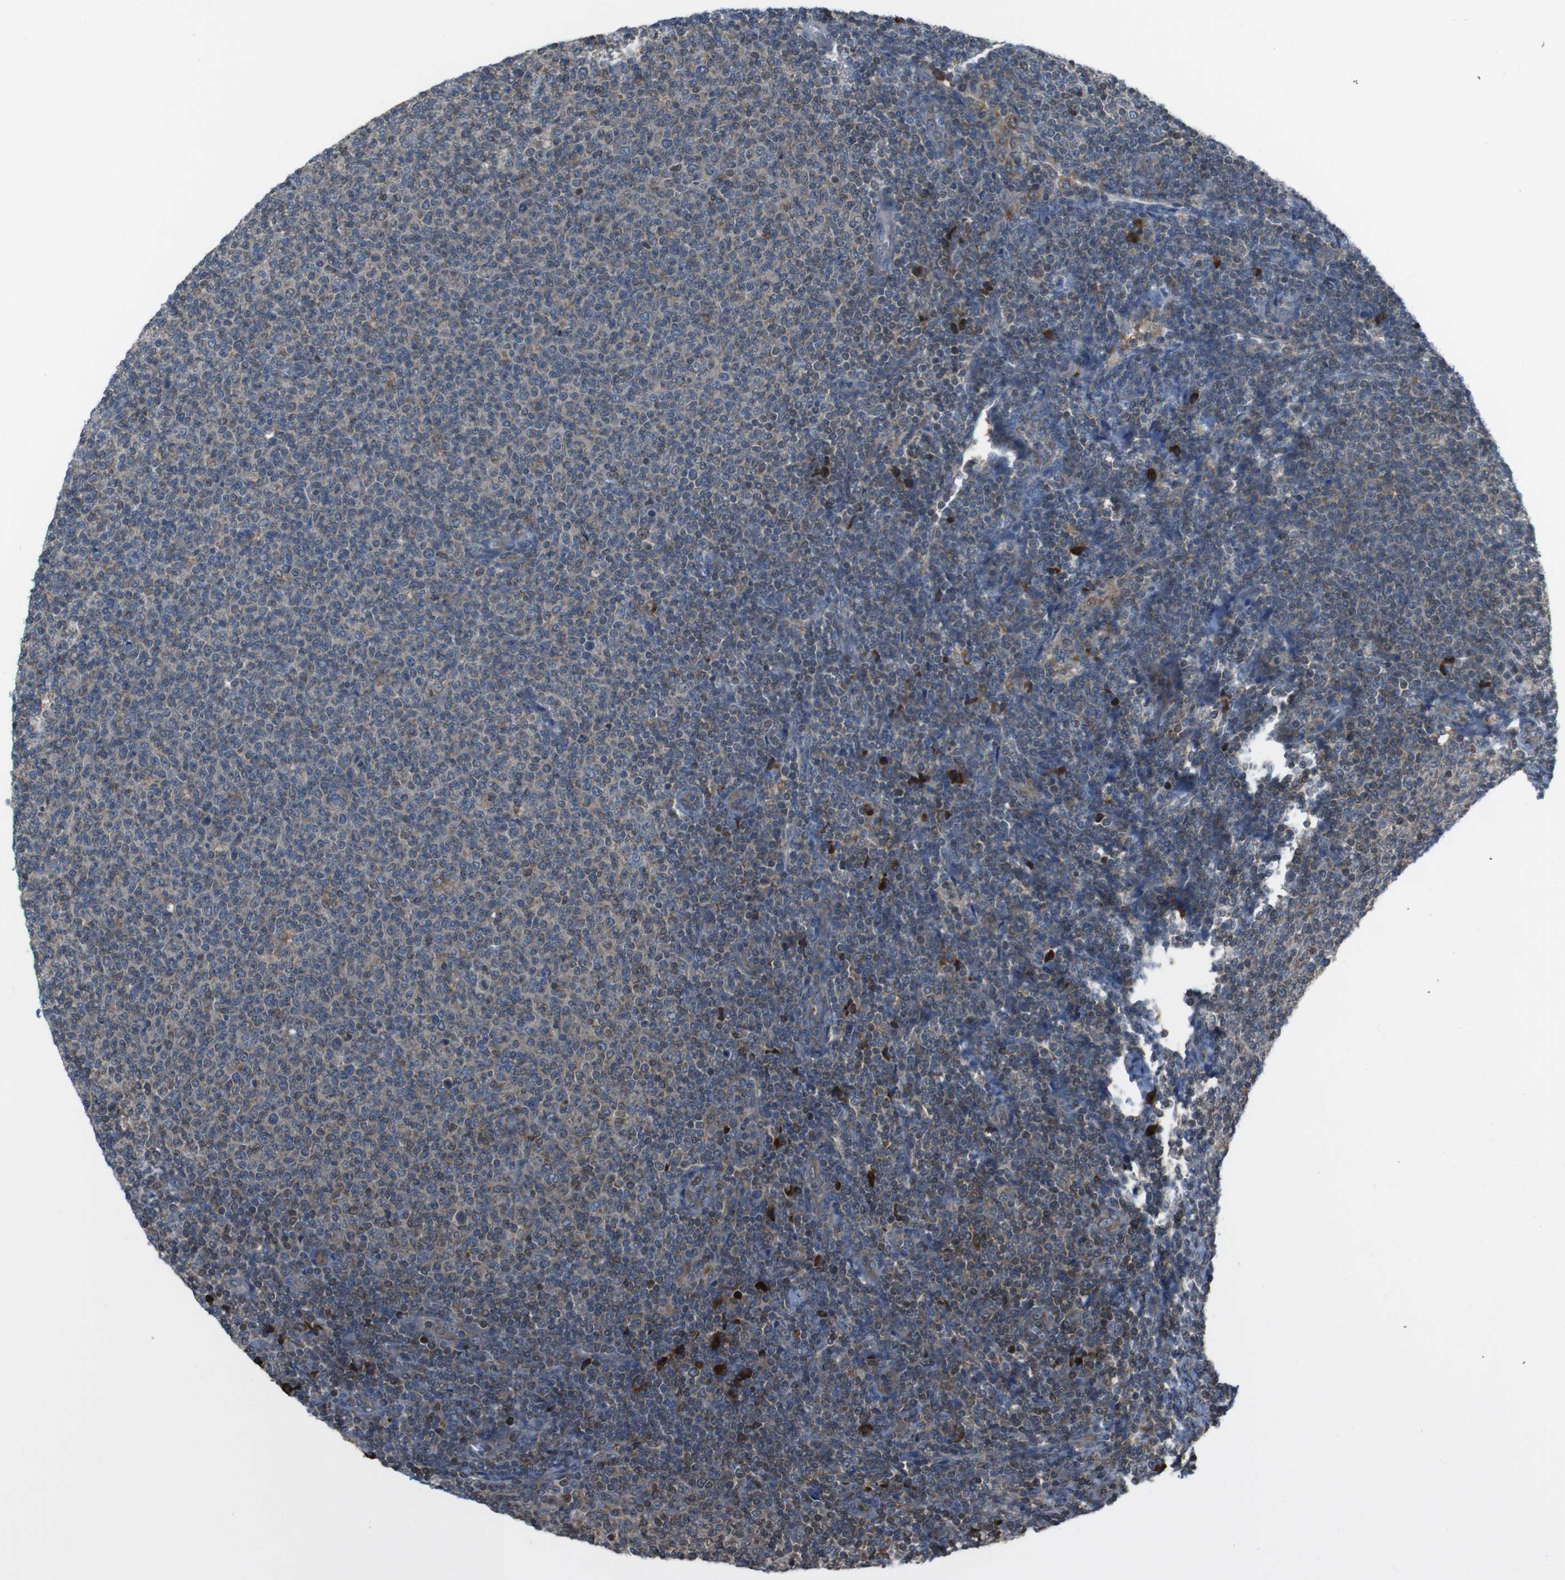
{"staining": {"intensity": "moderate", "quantity": "25%-75%", "location": "cytoplasmic/membranous"}, "tissue": "lymphoma", "cell_type": "Tumor cells", "image_type": "cancer", "snomed": [{"axis": "morphology", "description": "Malignant lymphoma, non-Hodgkin's type, Low grade"}, {"axis": "topography", "description": "Lymph node"}], "caption": "Immunohistochemistry (IHC) photomicrograph of neoplastic tissue: low-grade malignant lymphoma, non-Hodgkin's type stained using immunohistochemistry (IHC) displays medium levels of moderate protein expression localized specifically in the cytoplasmic/membranous of tumor cells, appearing as a cytoplasmic/membranous brown color.", "gene": "SSR3", "patient": {"sex": "male", "age": 66}}